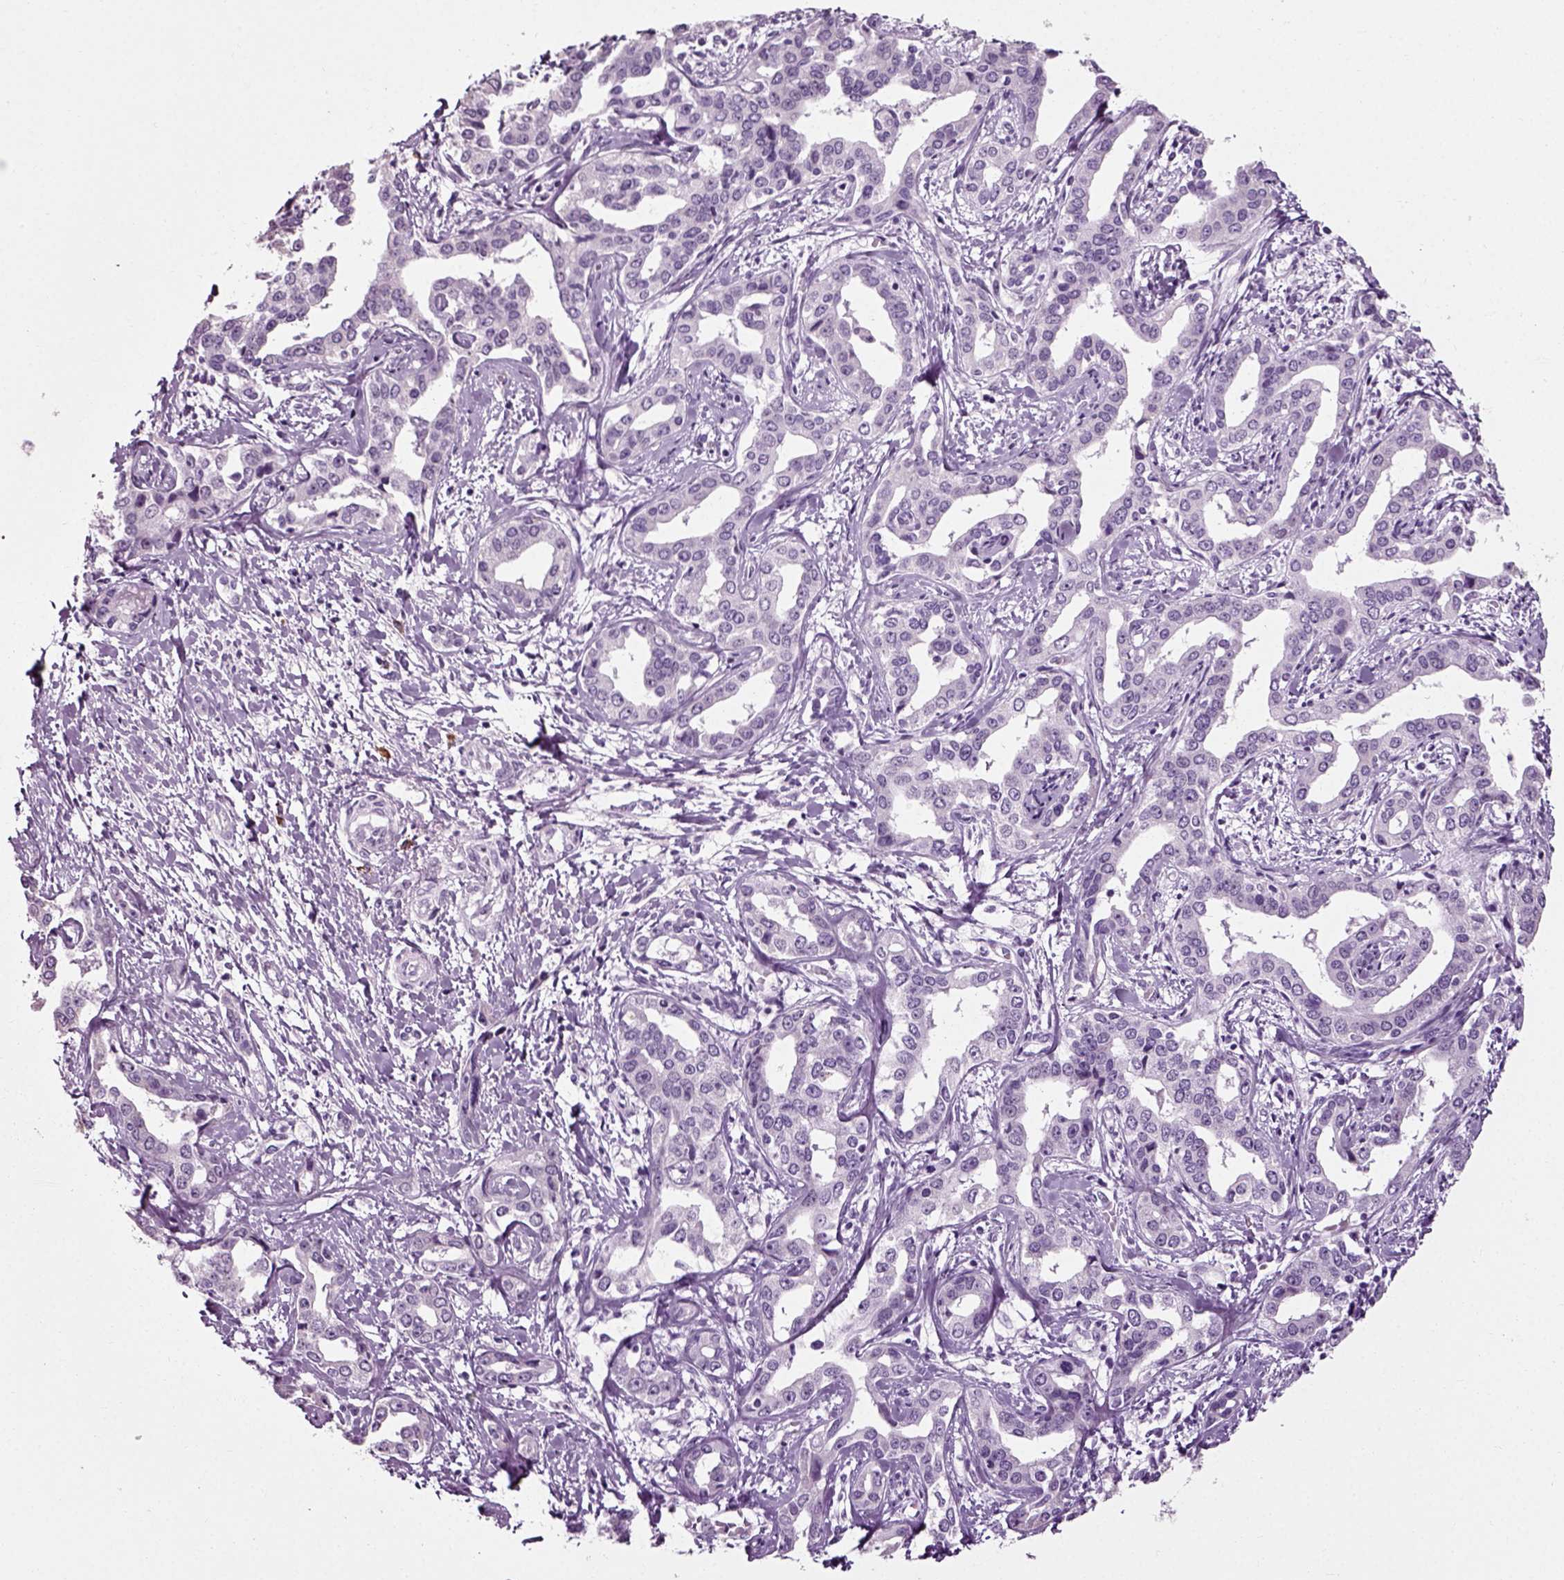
{"staining": {"intensity": "negative", "quantity": "none", "location": "none"}, "tissue": "liver cancer", "cell_type": "Tumor cells", "image_type": "cancer", "snomed": [{"axis": "morphology", "description": "Cholangiocarcinoma"}, {"axis": "topography", "description": "Liver"}], "caption": "Immunohistochemical staining of liver cancer (cholangiocarcinoma) reveals no significant staining in tumor cells.", "gene": "SLC26A8", "patient": {"sex": "male", "age": 59}}